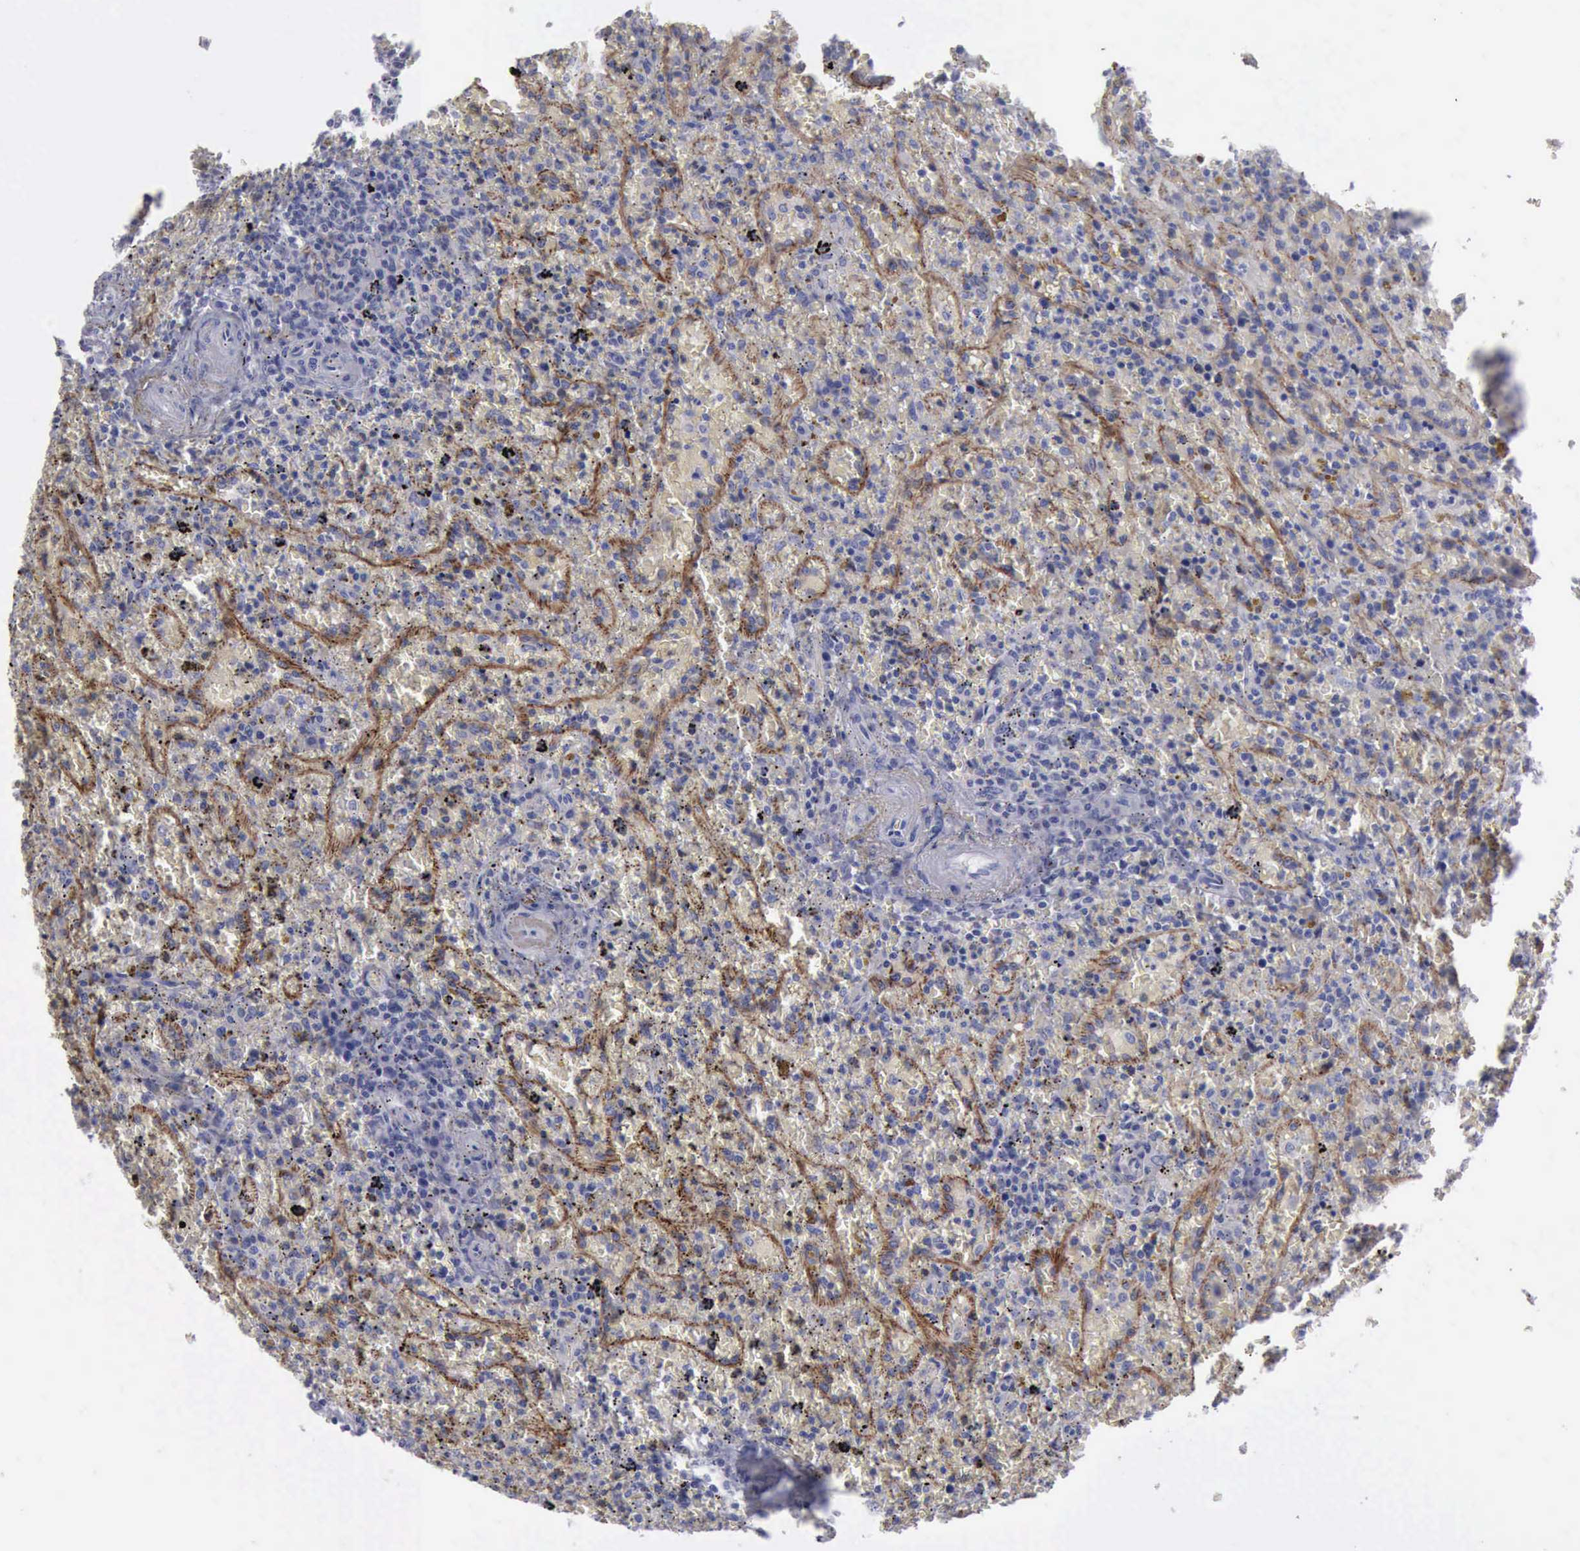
{"staining": {"intensity": "negative", "quantity": "none", "location": "none"}, "tissue": "lymphoma", "cell_type": "Tumor cells", "image_type": "cancer", "snomed": [{"axis": "morphology", "description": "Malignant lymphoma, non-Hodgkin's type, High grade"}, {"axis": "topography", "description": "Spleen"}, {"axis": "topography", "description": "Lymph node"}], "caption": "Tumor cells are negative for brown protein staining in lymphoma. Nuclei are stained in blue.", "gene": "CDH2", "patient": {"sex": "female", "age": 70}}